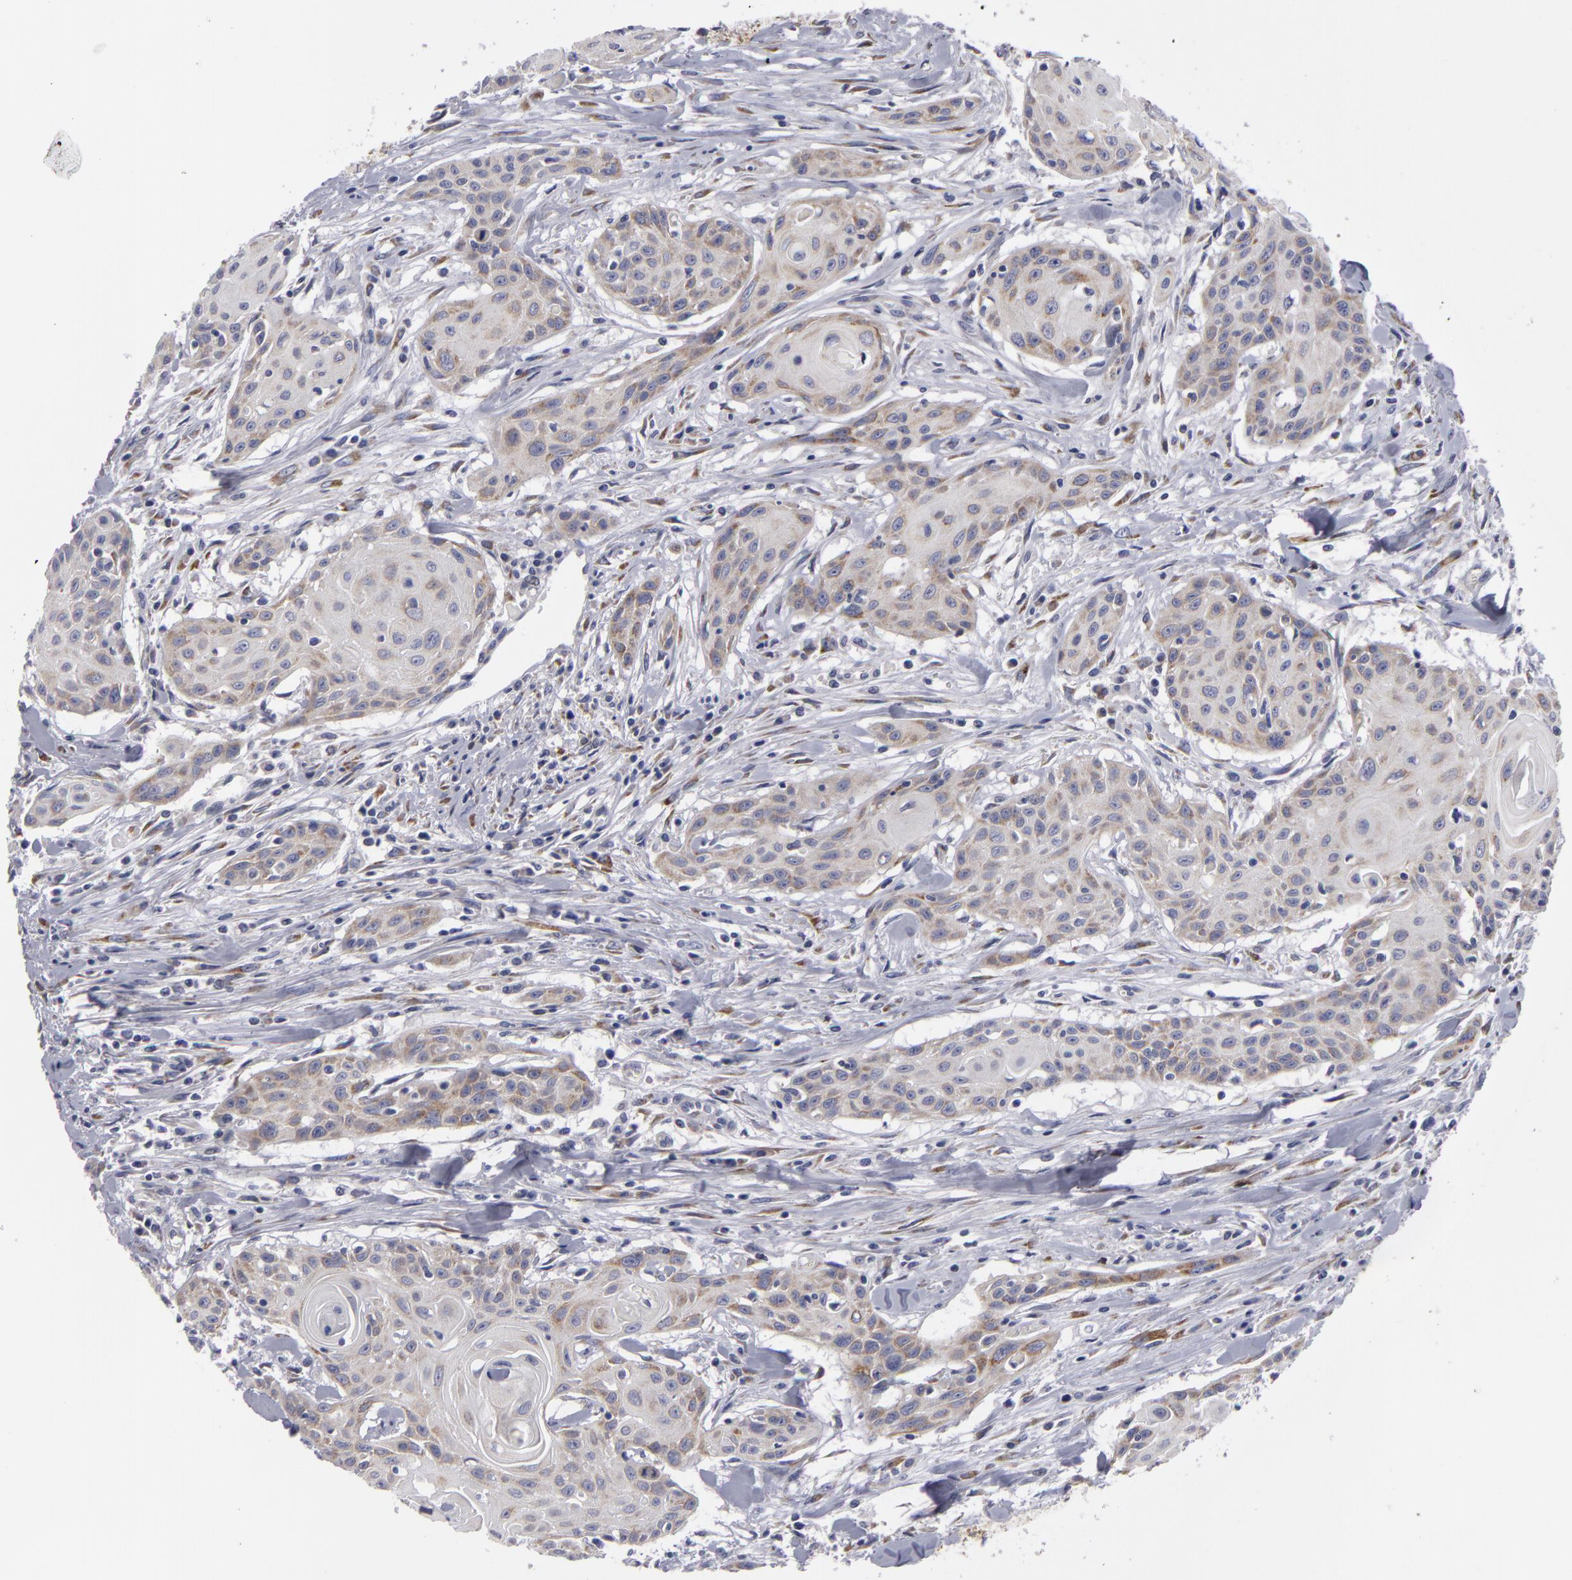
{"staining": {"intensity": "weak", "quantity": "25%-75%", "location": "cytoplasmic/membranous"}, "tissue": "head and neck cancer", "cell_type": "Tumor cells", "image_type": "cancer", "snomed": [{"axis": "morphology", "description": "Squamous cell carcinoma, NOS"}, {"axis": "morphology", "description": "Squamous cell carcinoma, metastatic, NOS"}, {"axis": "topography", "description": "Lymph node"}, {"axis": "topography", "description": "Salivary gland"}, {"axis": "topography", "description": "Head-Neck"}], "caption": "There is low levels of weak cytoplasmic/membranous expression in tumor cells of head and neck cancer (squamous cell carcinoma), as demonstrated by immunohistochemical staining (brown color).", "gene": "ATP2B3", "patient": {"sex": "female", "age": 74}}